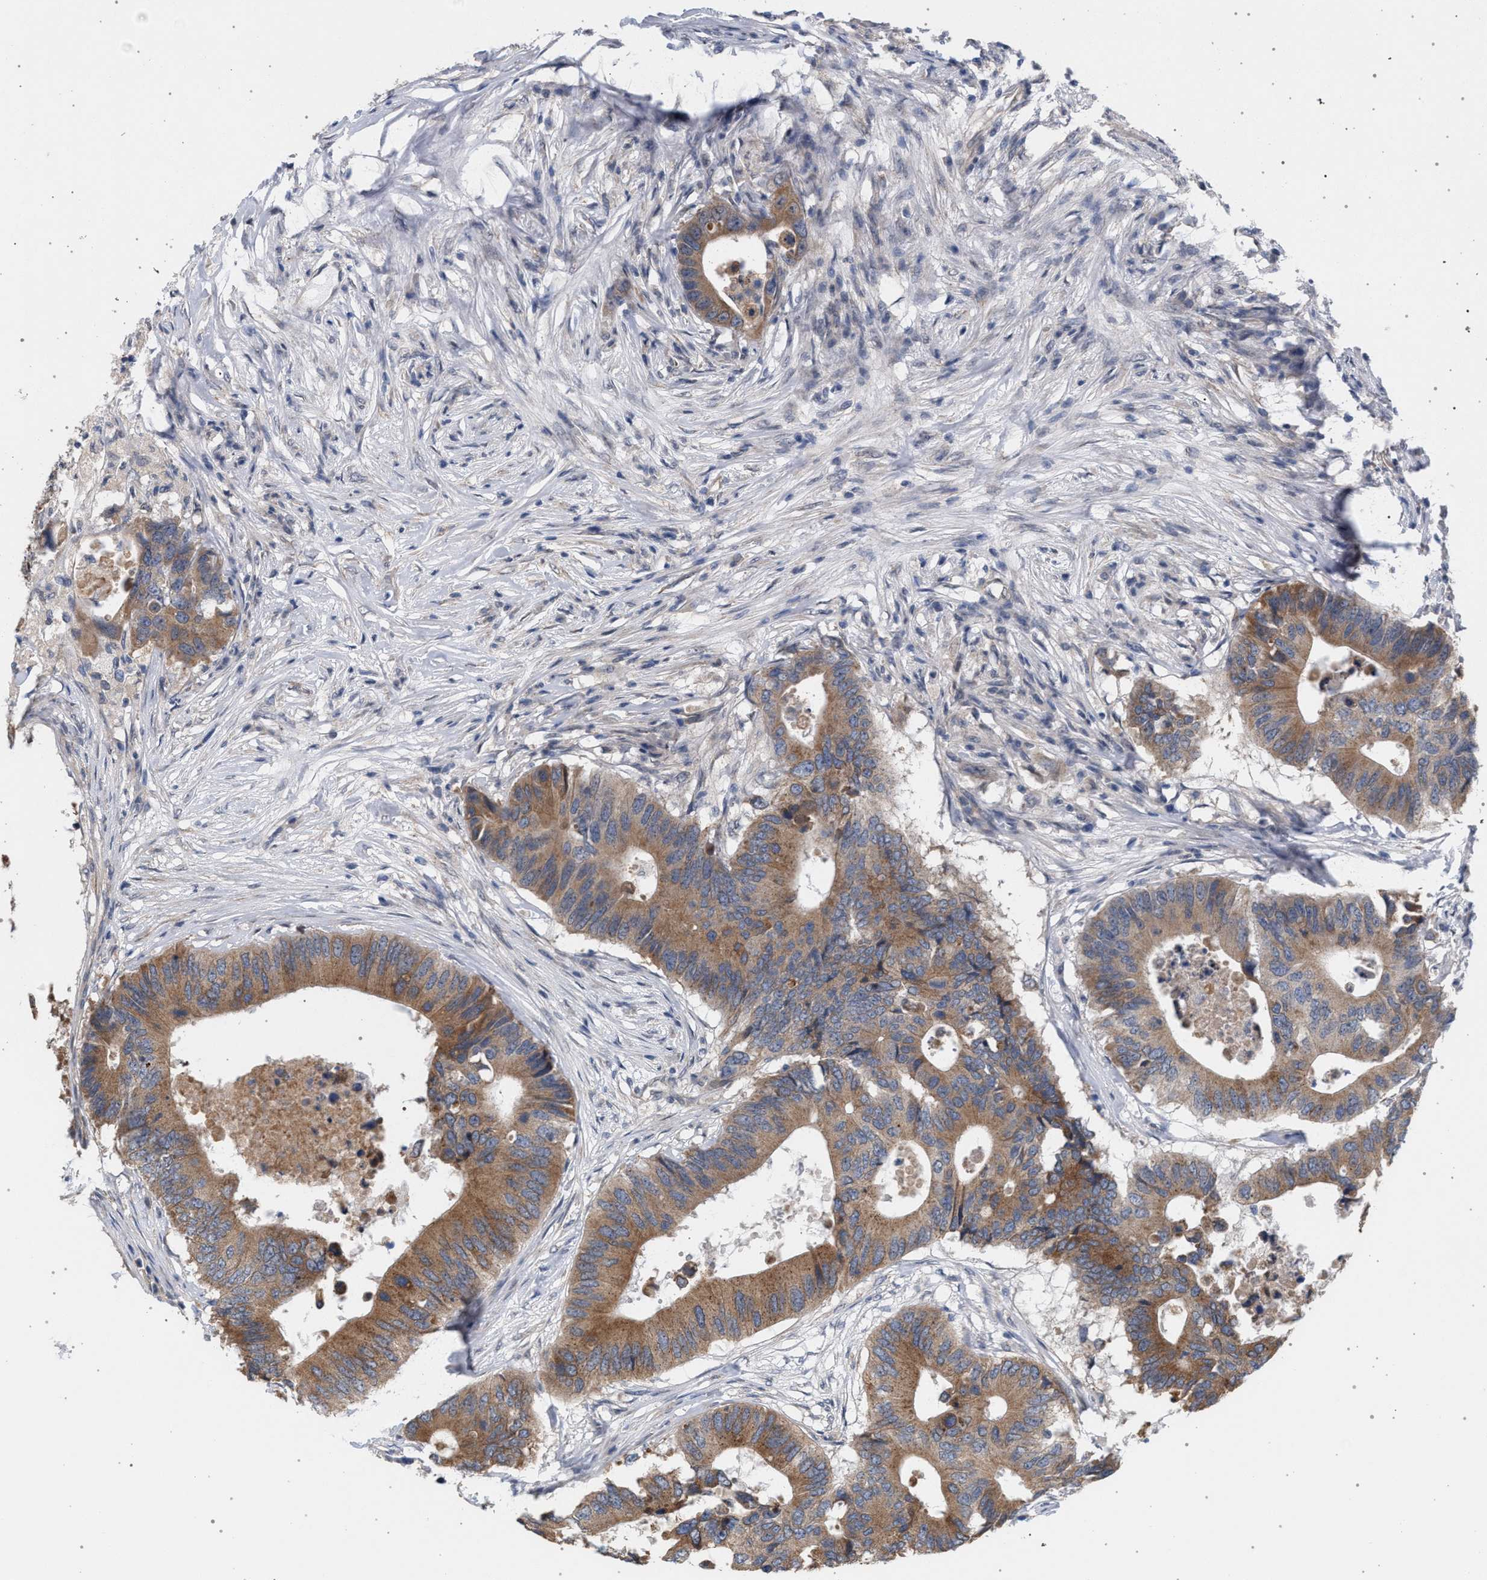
{"staining": {"intensity": "moderate", "quantity": ">75%", "location": "cytoplasmic/membranous"}, "tissue": "colorectal cancer", "cell_type": "Tumor cells", "image_type": "cancer", "snomed": [{"axis": "morphology", "description": "Adenocarcinoma, NOS"}, {"axis": "topography", "description": "Colon"}], "caption": "Colorectal cancer (adenocarcinoma) stained with immunohistochemistry (IHC) shows moderate cytoplasmic/membranous positivity in about >75% of tumor cells.", "gene": "ARPC5L", "patient": {"sex": "male", "age": 71}}